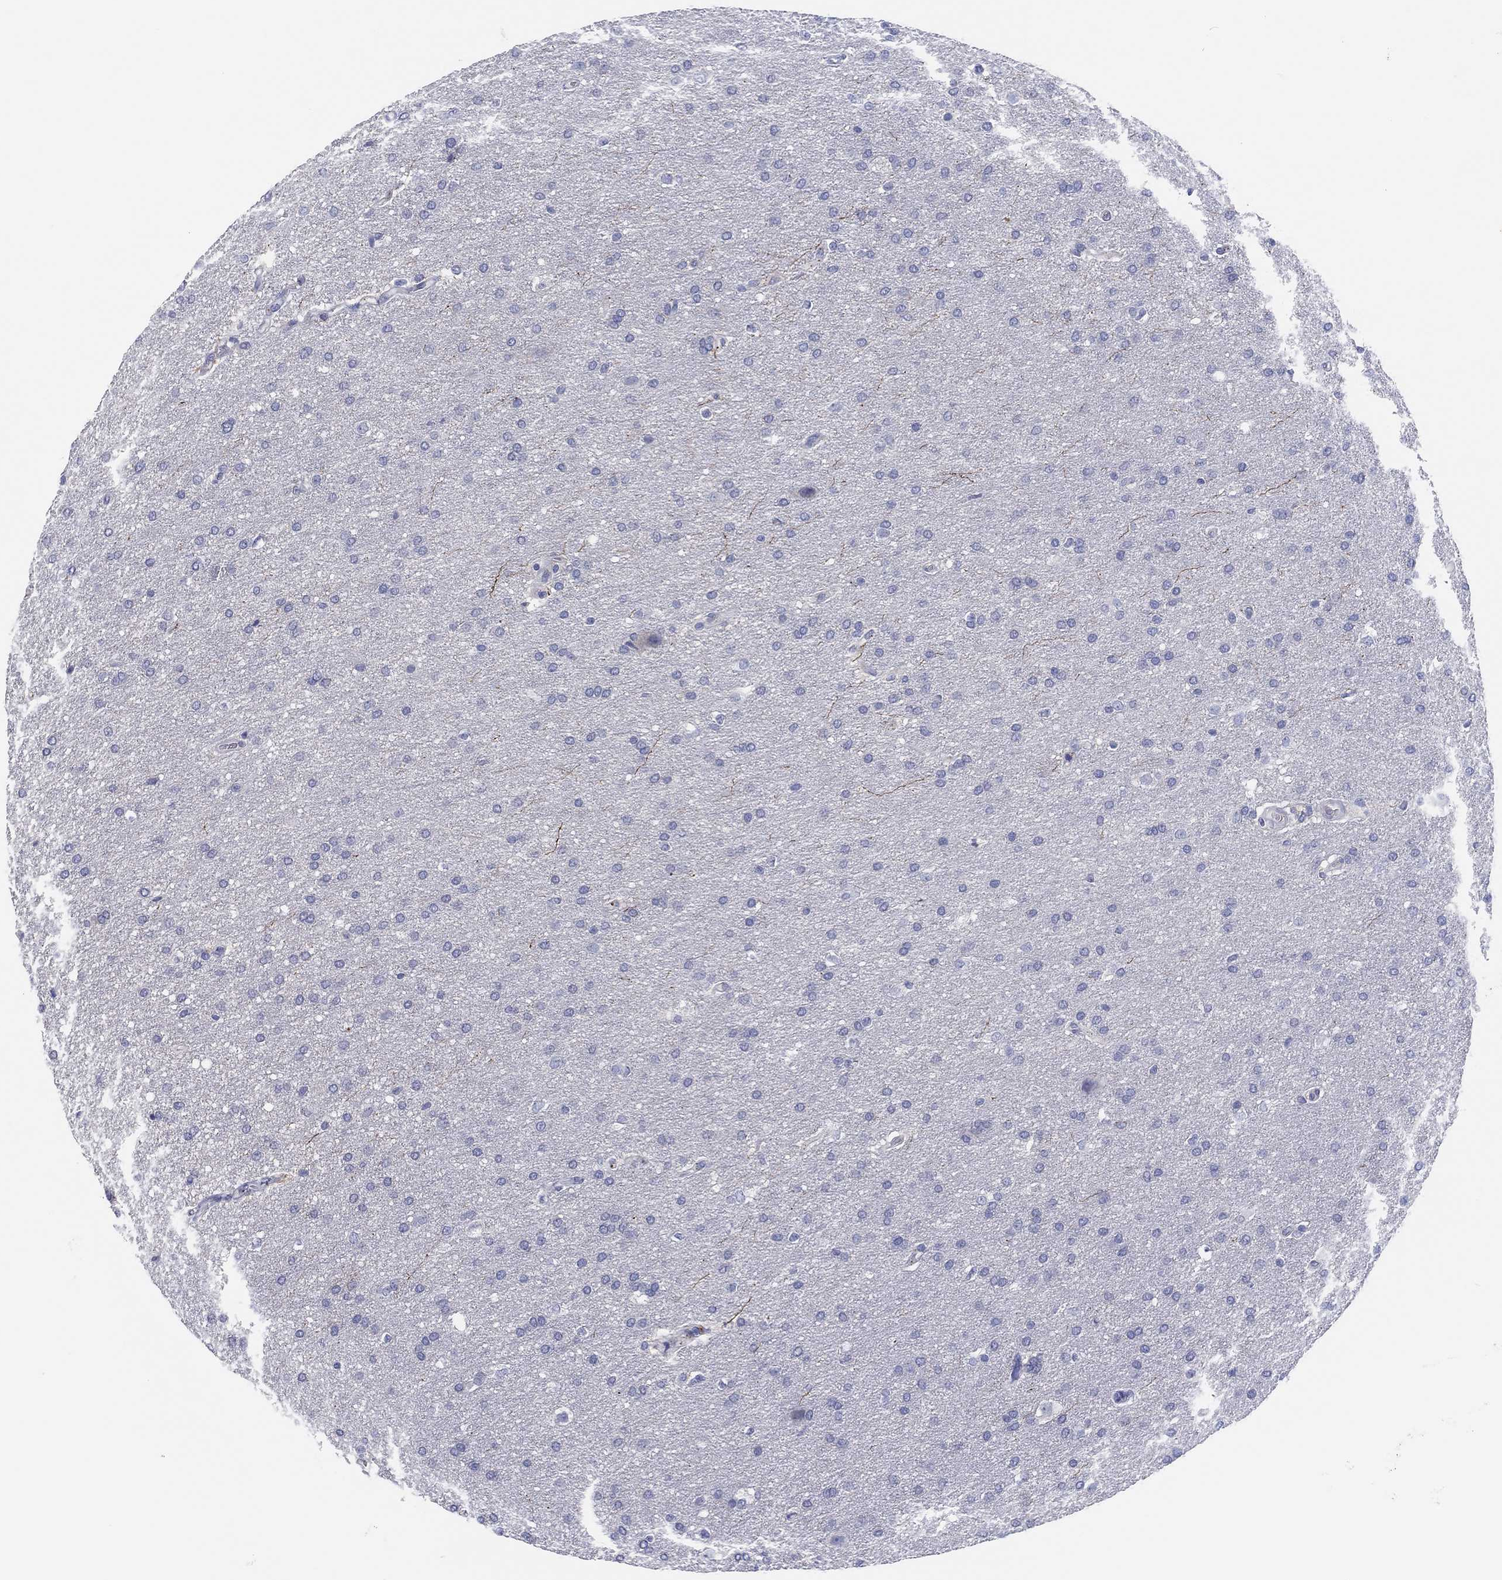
{"staining": {"intensity": "negative", "quantity": "none", "location": "none"}, "tissue": "glioma", "cell_type": "Tumor cells", "image_type": "cancer", "snomed": [{"axis": "morphology", "description": "Glioma, malignant, Low grade"}, {"axis": "topography", "description": "Brain"}], "caption": "DAB (3,3'-diaminobenzidine) immunohistochemical staining of glioma reveals no significant positivity in tumor cells. (DAB (3,3'-diaminobenzidine) IHC visualized using brightfield microscopy, high magnification).", "gene": "PLAC8", "patient": {"sex": "female", "age": 37}}